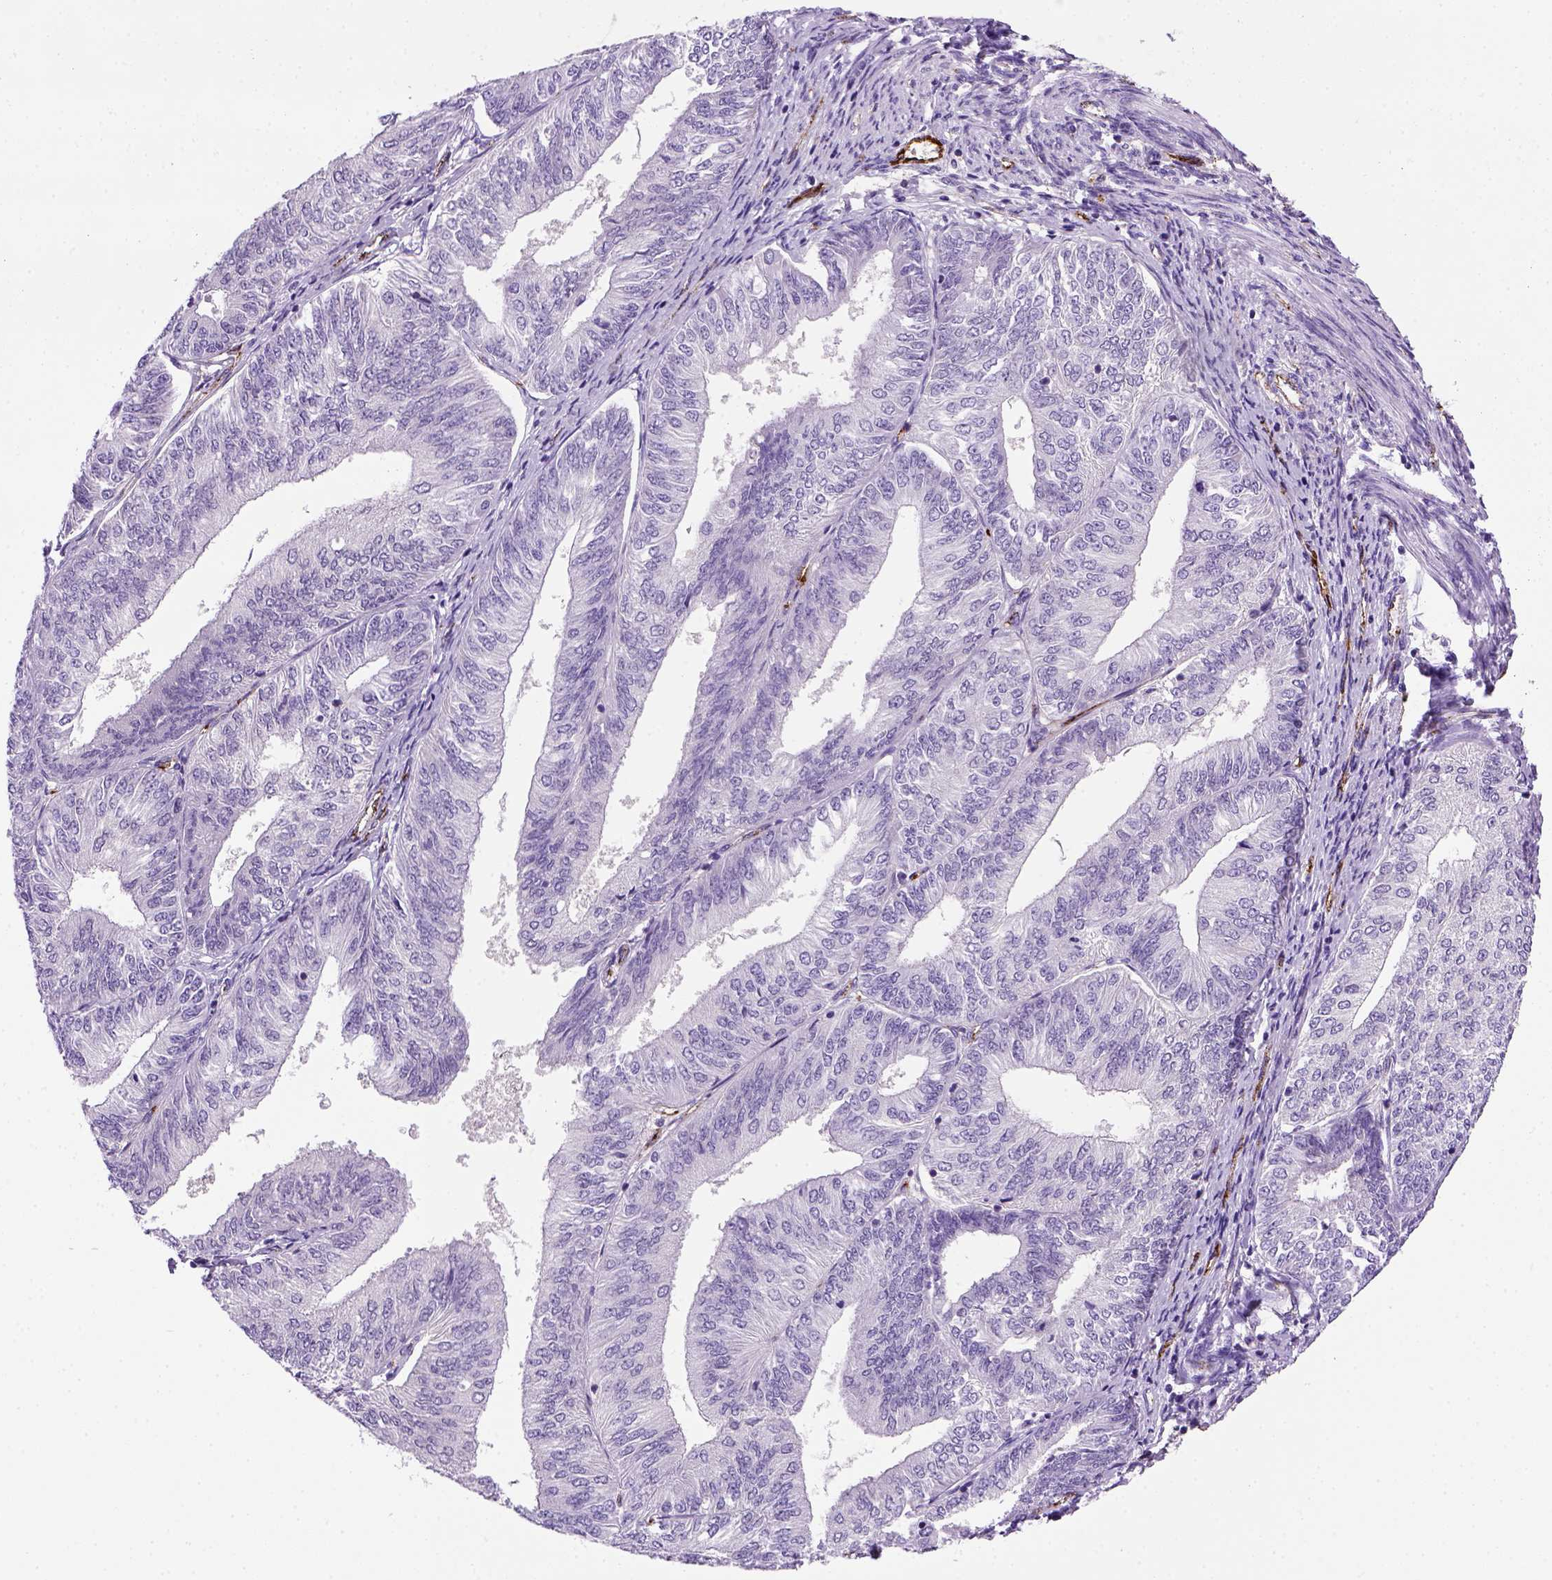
{"staining": {"intensity": "negative", "quantity": "none", "location": "none"}, "tissue": "endometrial cancer", "cell_type": "Tumor cells", "image_type": "cancer", "snomed": [{"axis": "morphology", "description": "Adenocarcinoma, NOS"}, {"axis": "topography", "description": "Endometrium"}], "caption": "Adenocarcinoma (endometrial) stained for a protein using immunohistochemistry (IHC) reveals no positivity tumor cells.", "gene": "VWF", "patient": {"sex": "female", "age": 58}}